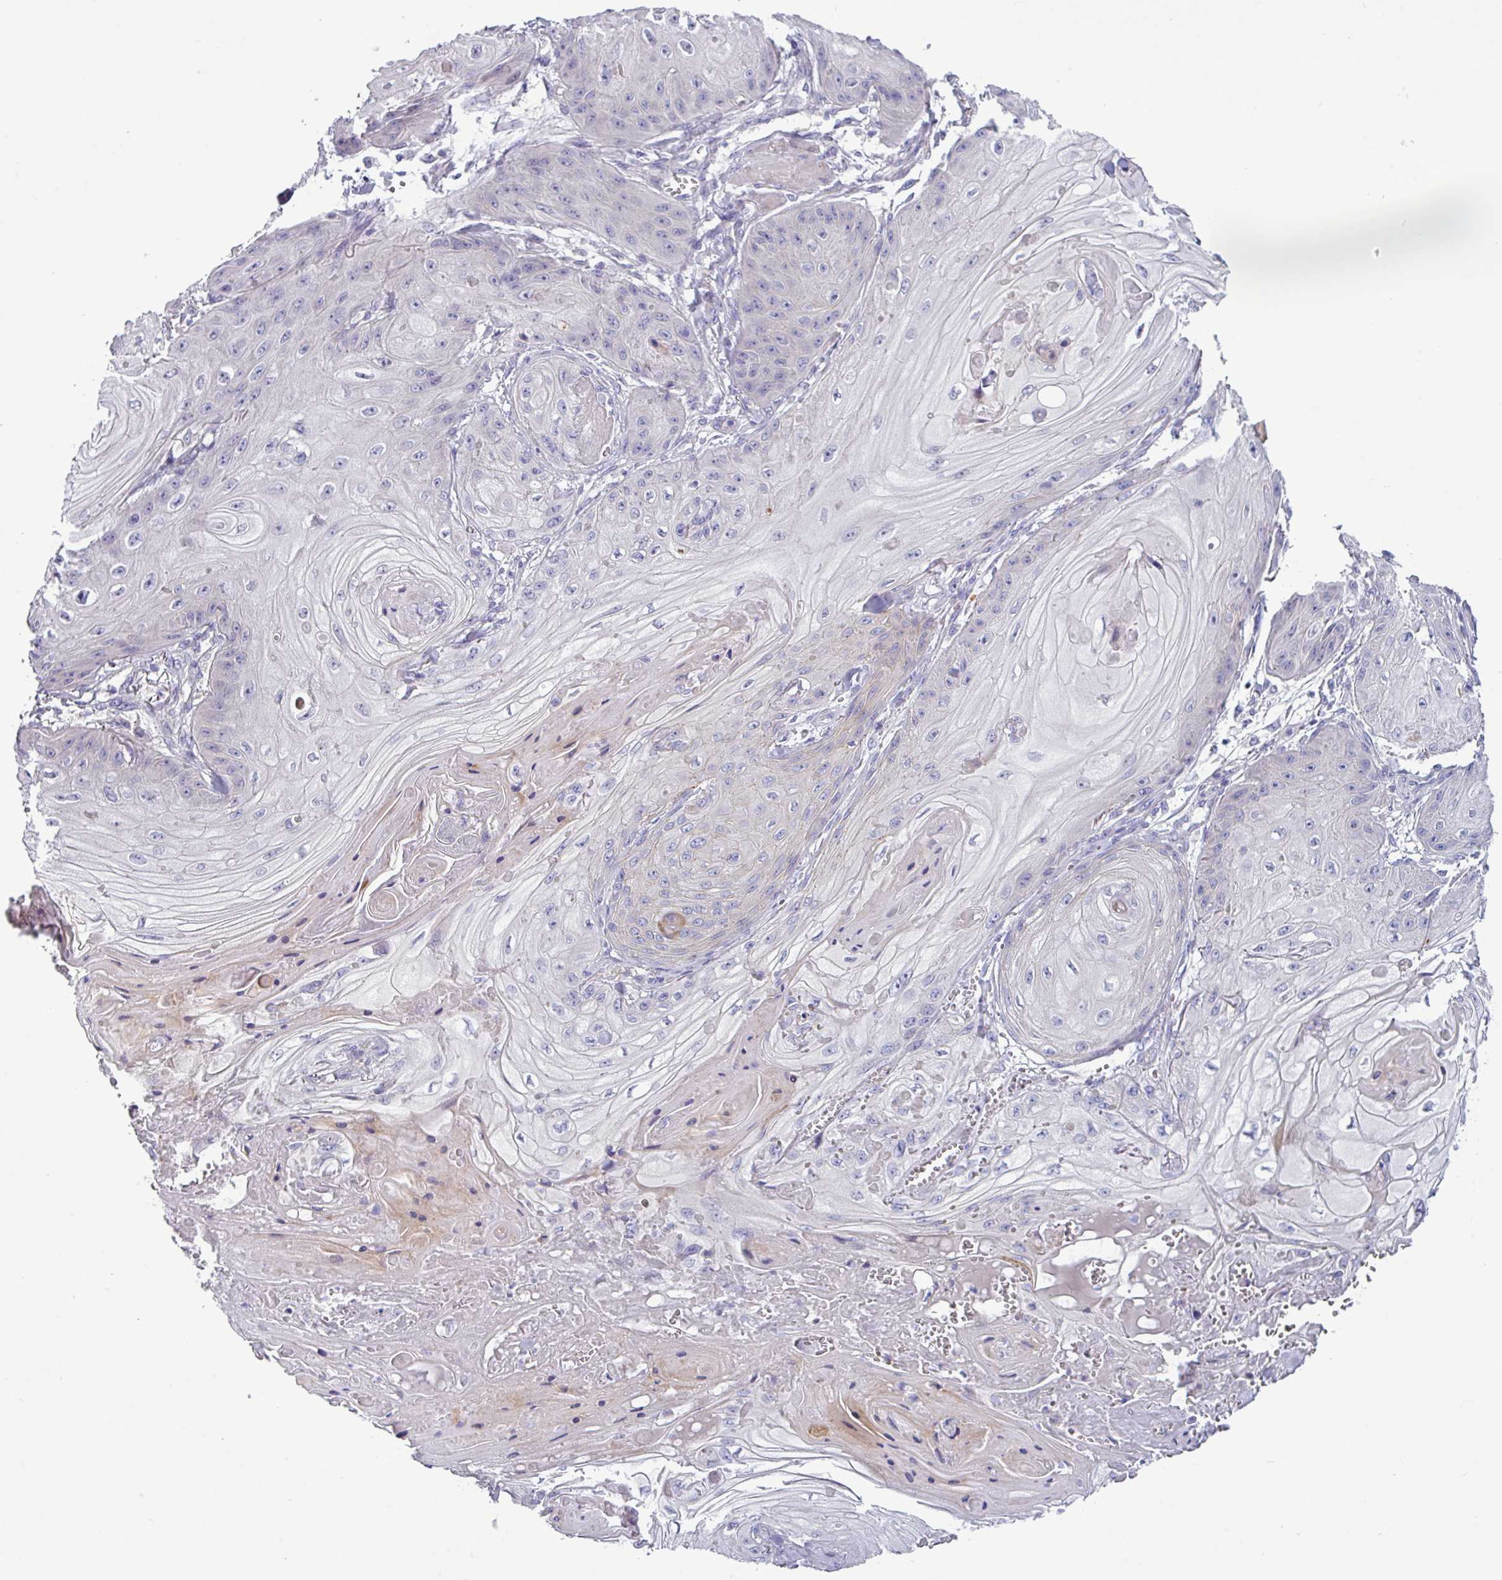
{"staining": {"intensity": "negative", "quantity": "none", "location": "none"}, "tissue": "skin cancer", "cell_type": "Tumor cells", "image_type": "cancer", "snomed": [{"axis": "morphology", "description": "Squamous cell carcinoma, NOS"}, {"axis": "topography", "description": "Skin"}], "caption": "IHC of squamous cell carcinoma (skin) displays no positivity in tumor cells. The staining is performed using DAB (3,3'-diaminobenzidine) brown chromogen with nuclei counter-stained in using hematoxylin.", "gene": "ACAP3", "patient": {"sex": "male", "age": 74}}